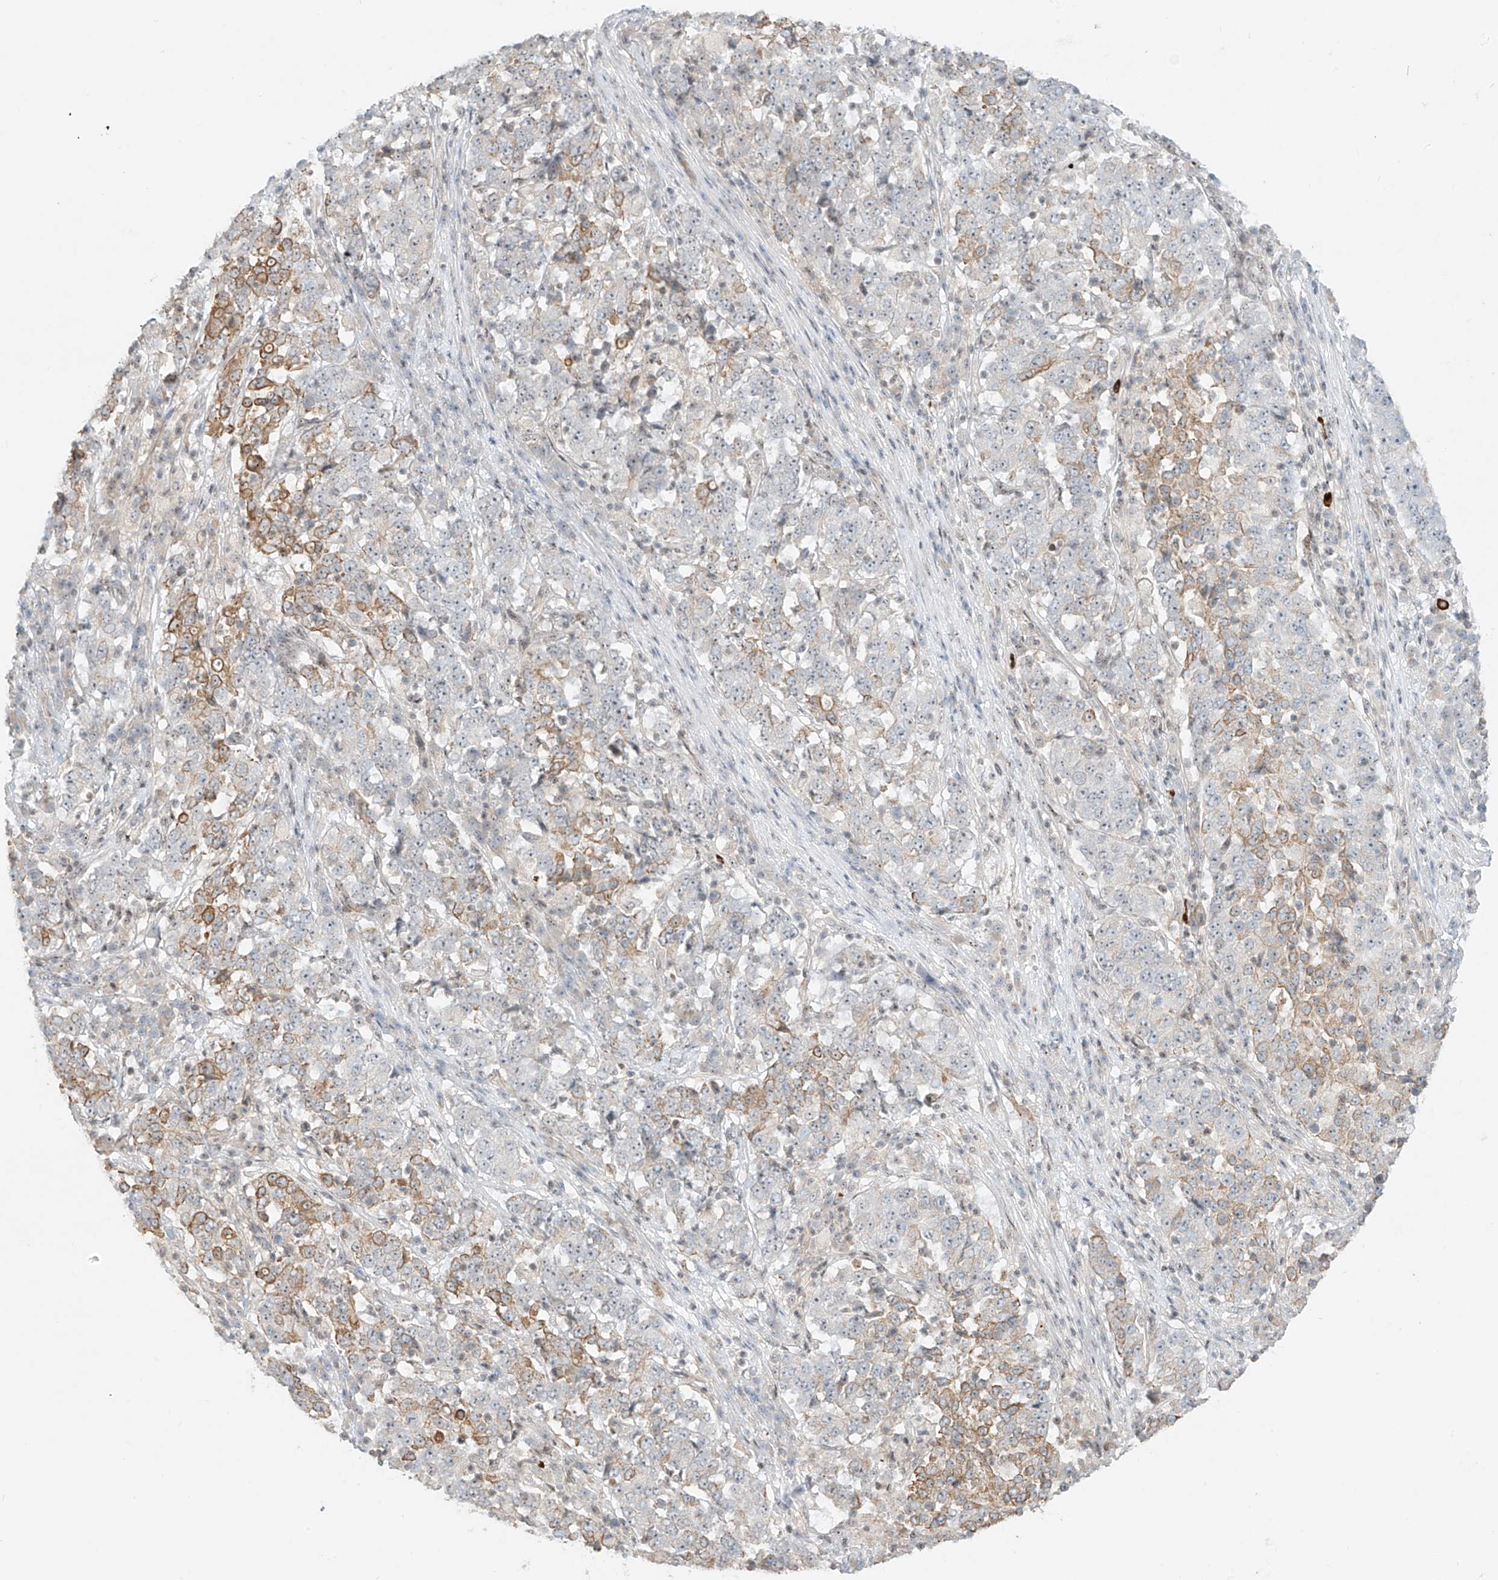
{"staining": {"intensity": "moderate", "quantity": "25%-75%", "location": "cytoplasmic/membranous"}, "tissue": "stomach cancer", "cell_type": "Tumor cells", "image_type": "cancer", "snomed": [{"axis": "morphology", "description": "Adenocarcinoma, NOS"}, {"axis": "topography", "description": "Stomach"}], "caption": "Brown immunohistochemical staining in human adenocarcinoma (stomach) displays moderate cytoplasmic/membranous staining in approximately 25%-75% of tumor cells.", "gene": "ZNF512", "patient": {"sex": "male", "age": 59}}